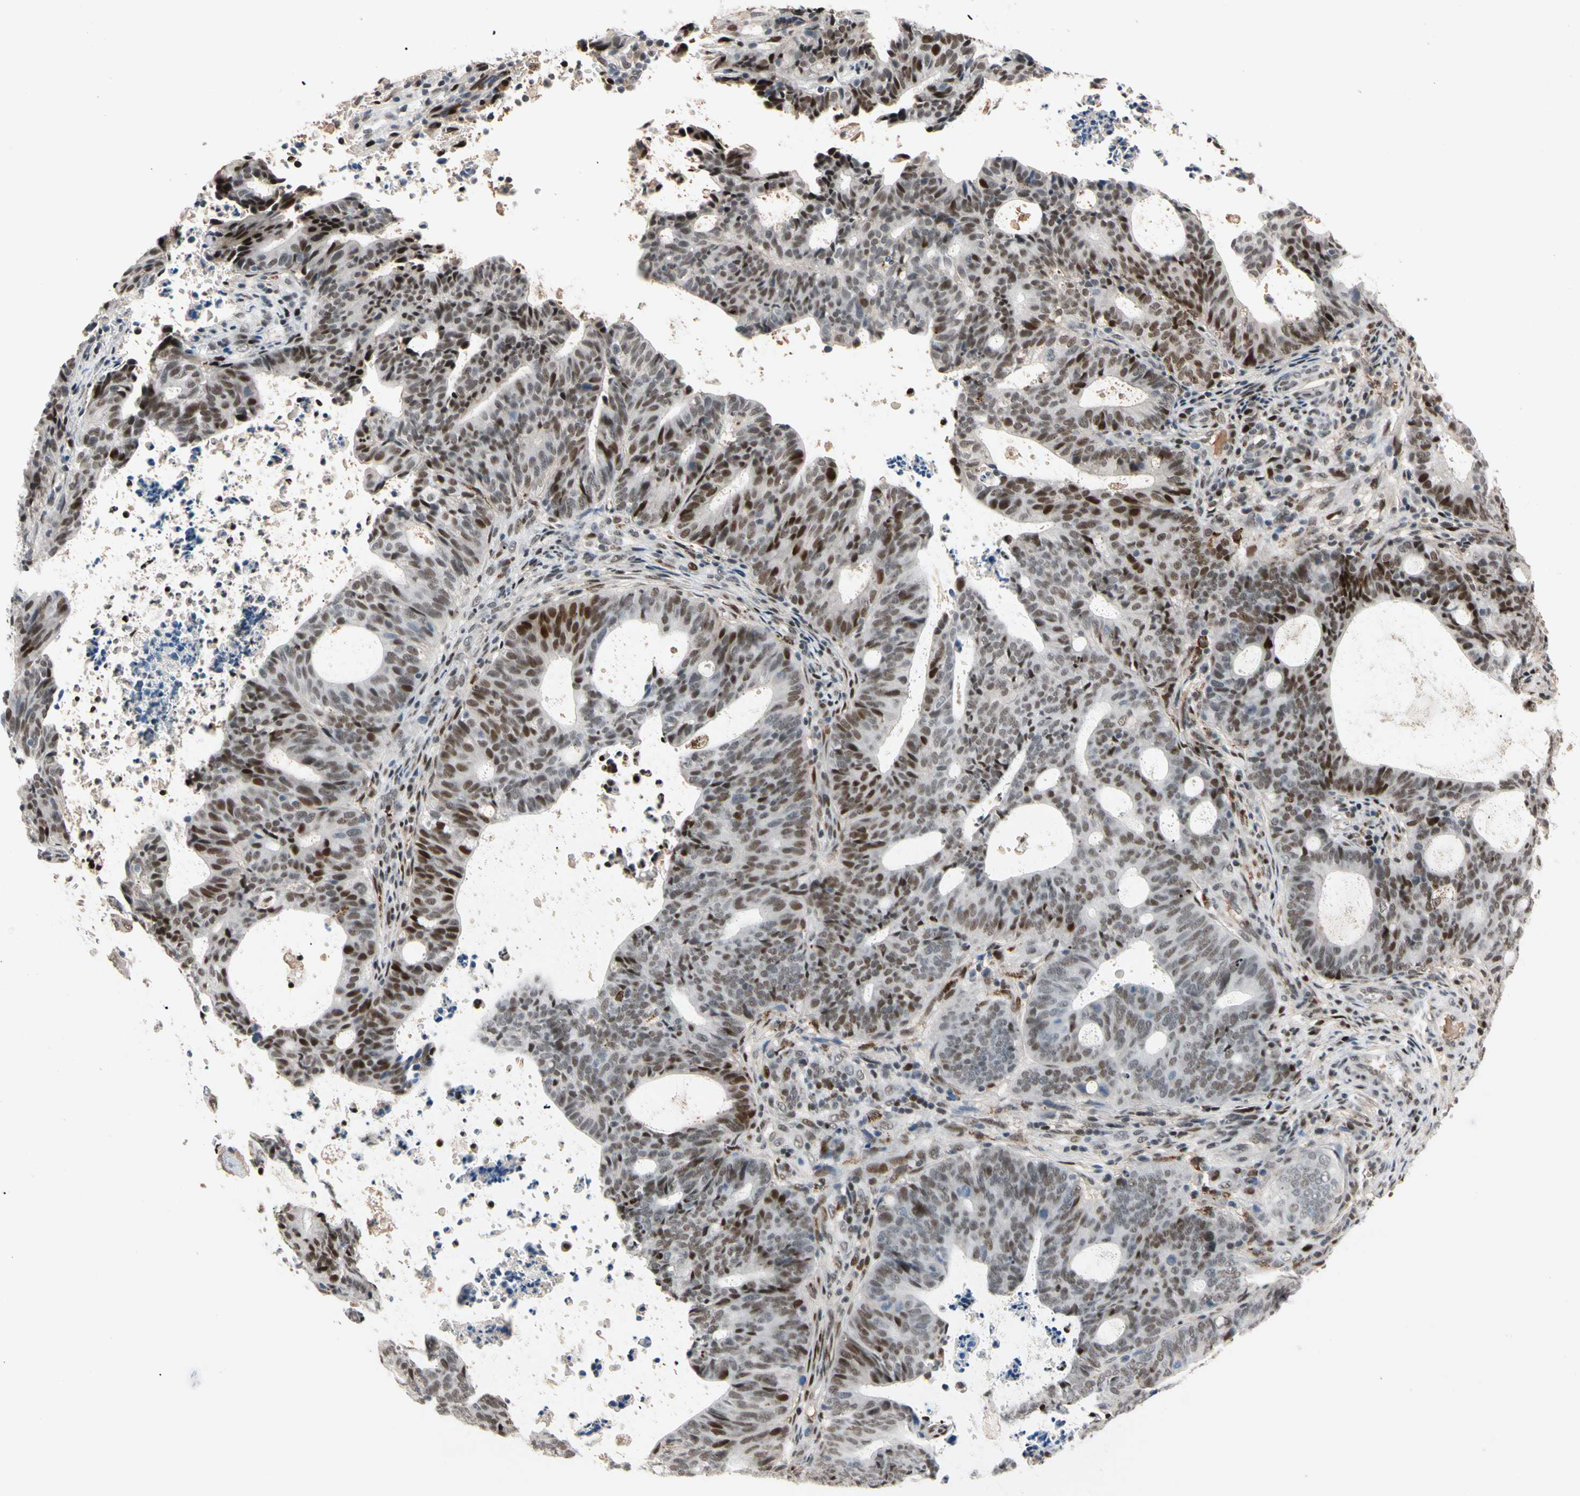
{"staining": {"intensity": "moderate", "quantity": ">75%", "location": "nuclear"}, "tissue": "endometrial cancer", "cell_type": "Tumor cells", "image_type": "cancer", "snomed": [{"axis": "morphology", "description": "Adenocarcinoma, NOS"}, {"axis": "topography", "description": "Uterus"}], "caption": "Immunohistochemistry (IHC) of adenocarcinoma (endometrial) demonstrates medium levels of moderate nuclear positivity in approximately >75% of tumor cells.", "gene": "FOXO3", "patient": {"sex": "female", "age": 83}}